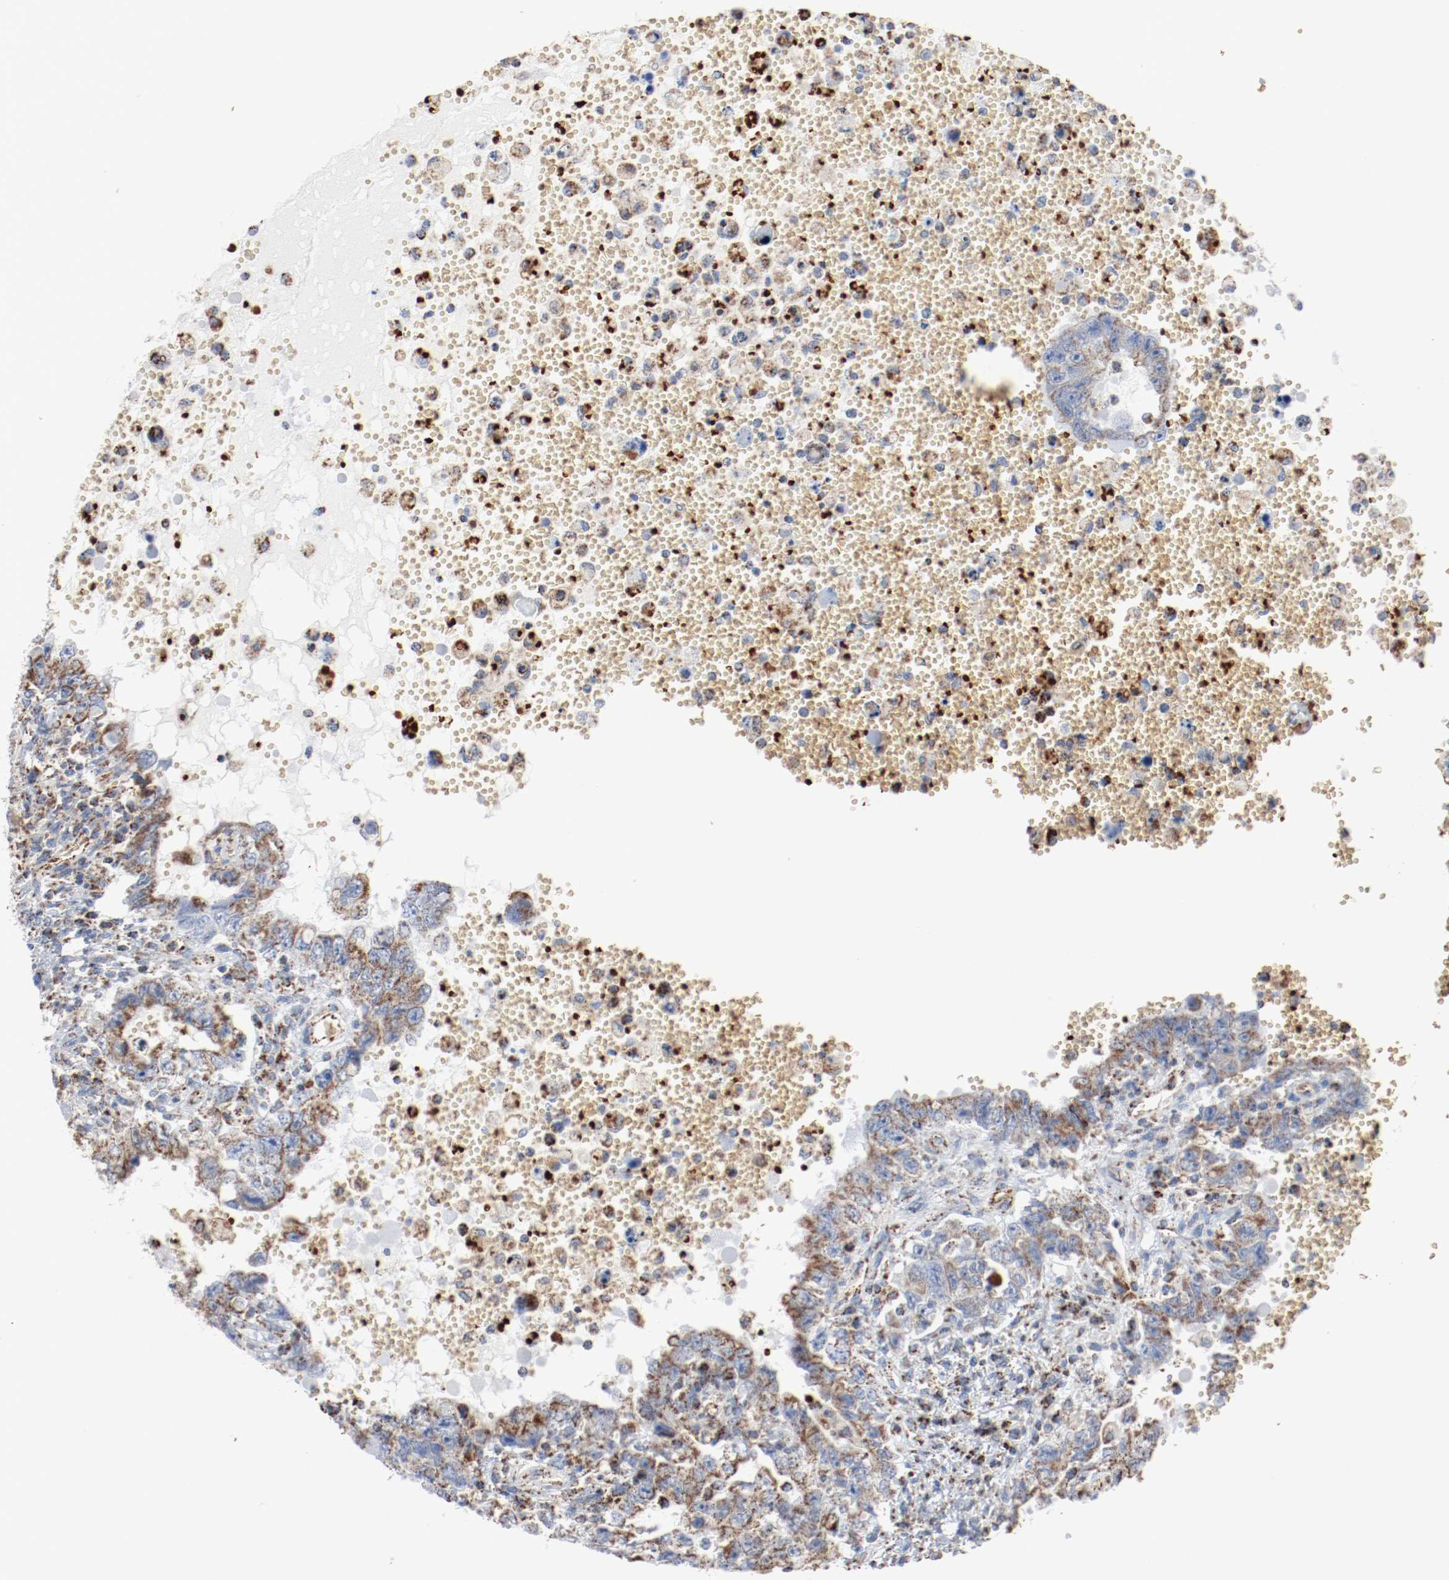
{"staining": {"intensity": "moderate", "quantity": "25%-75%", "location": "cytoplasmic/membranous"}, "tissue": "testis cancer", "cell_type": "Tumor cells", "image_type": "cancer", "snomed": [{"axis": "morphology", "description": "Carcinoma, Embryonal, NOS"}, {"axis": "topography", "description": "Testis"}], "caption": "A medium amount of moderate cytoplasmic/membranous positivity is present in approximately 25%-75% of tumor cells in testis cancer tissue.", "gene": "NDUFB8", "patient": {"sex": "male", "age": 26}}